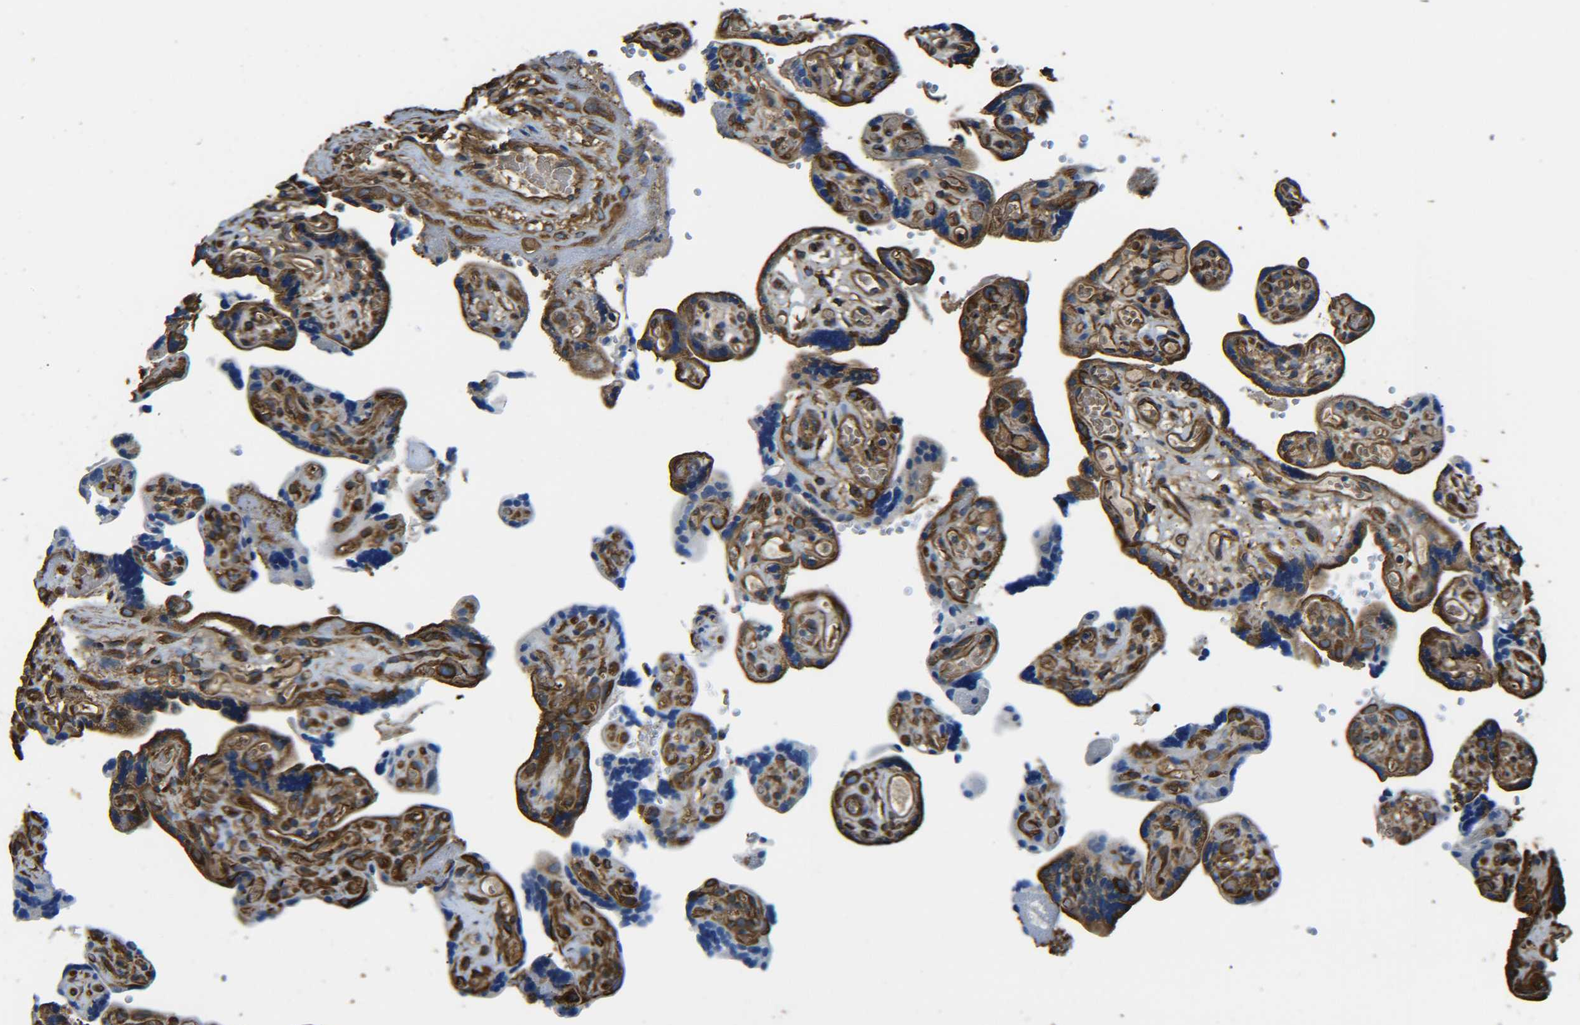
{"staining": {"intensity": "strong", "quantity": ">75%", "location": "cytoplasmic/membranous"}, "tissue": "placenta", "cell_type": "Decidual cells", "image_type": "normal", "snomed": [{"axis": "morphology", "description": "Normal tissue, NOS"}, {"axis": "topography", "description": "Placenta"}], "caption": "Immunohistochemical staining of normal placenta displays high levels of strong cytoplasmic/membranous staining in approximately >75% of decidual cells.", "gene": "TUBB", "patient": {"sex": "female", "age": 30}}